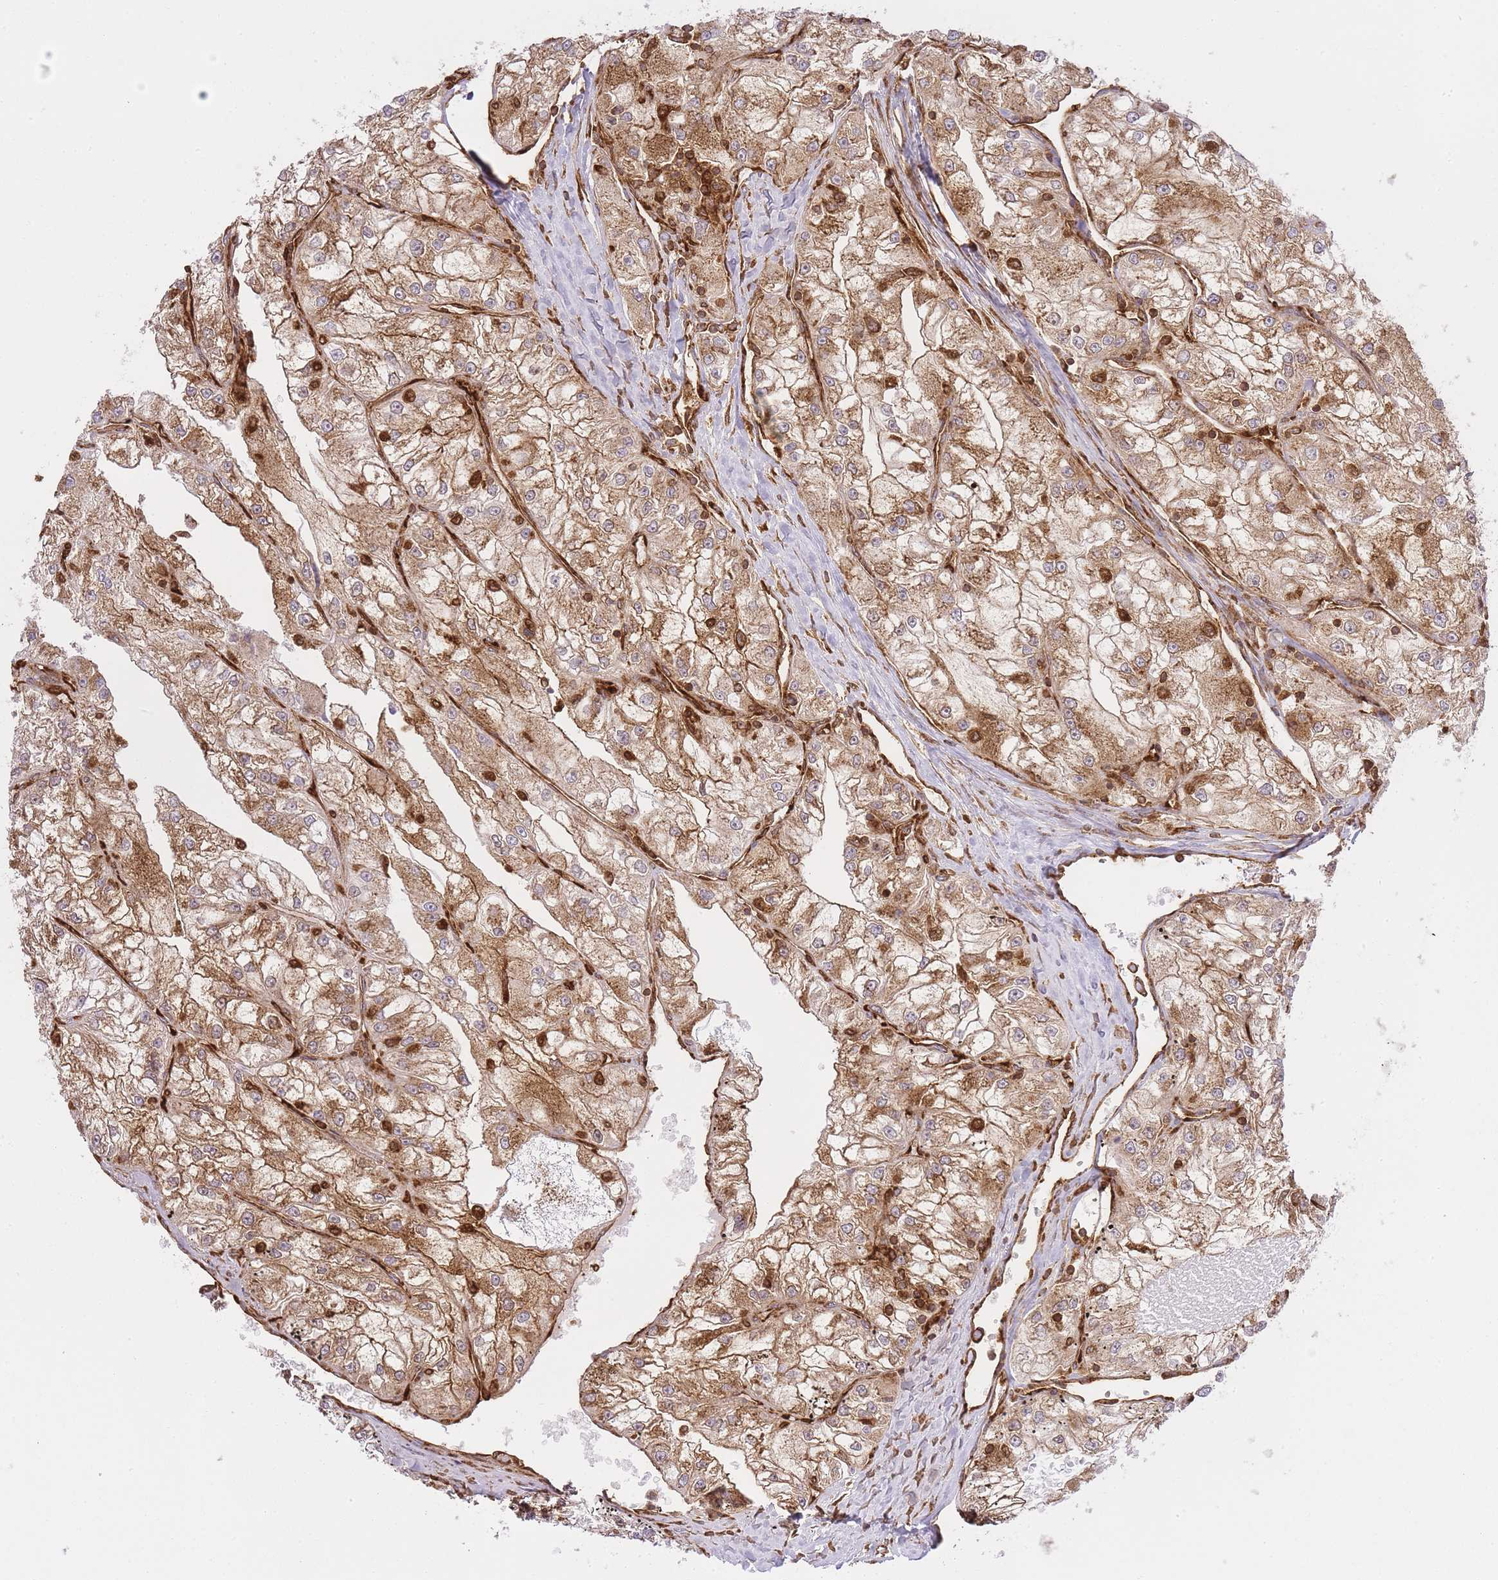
{"staining": {"intensity": "moderate", "quantity": ">75%", "location": "cytoplasmic/membranous"}, "tissue": "renal cancer", "cell_type": "Tumor cells", "image_type": "cancer", "snomed": [{"axis": "morphology", "description": "Adenocarcinoma, NOS"}, {"axis": "topography", "description": "Kidney"}], "caption": "Tumor cells show medium levels of moderate cytoplasmic/membranous expression in about >75% of cells in adenocarcinoma (renal).", "gene": "MSN", "patient": {"sex": "female", "age": 72}}